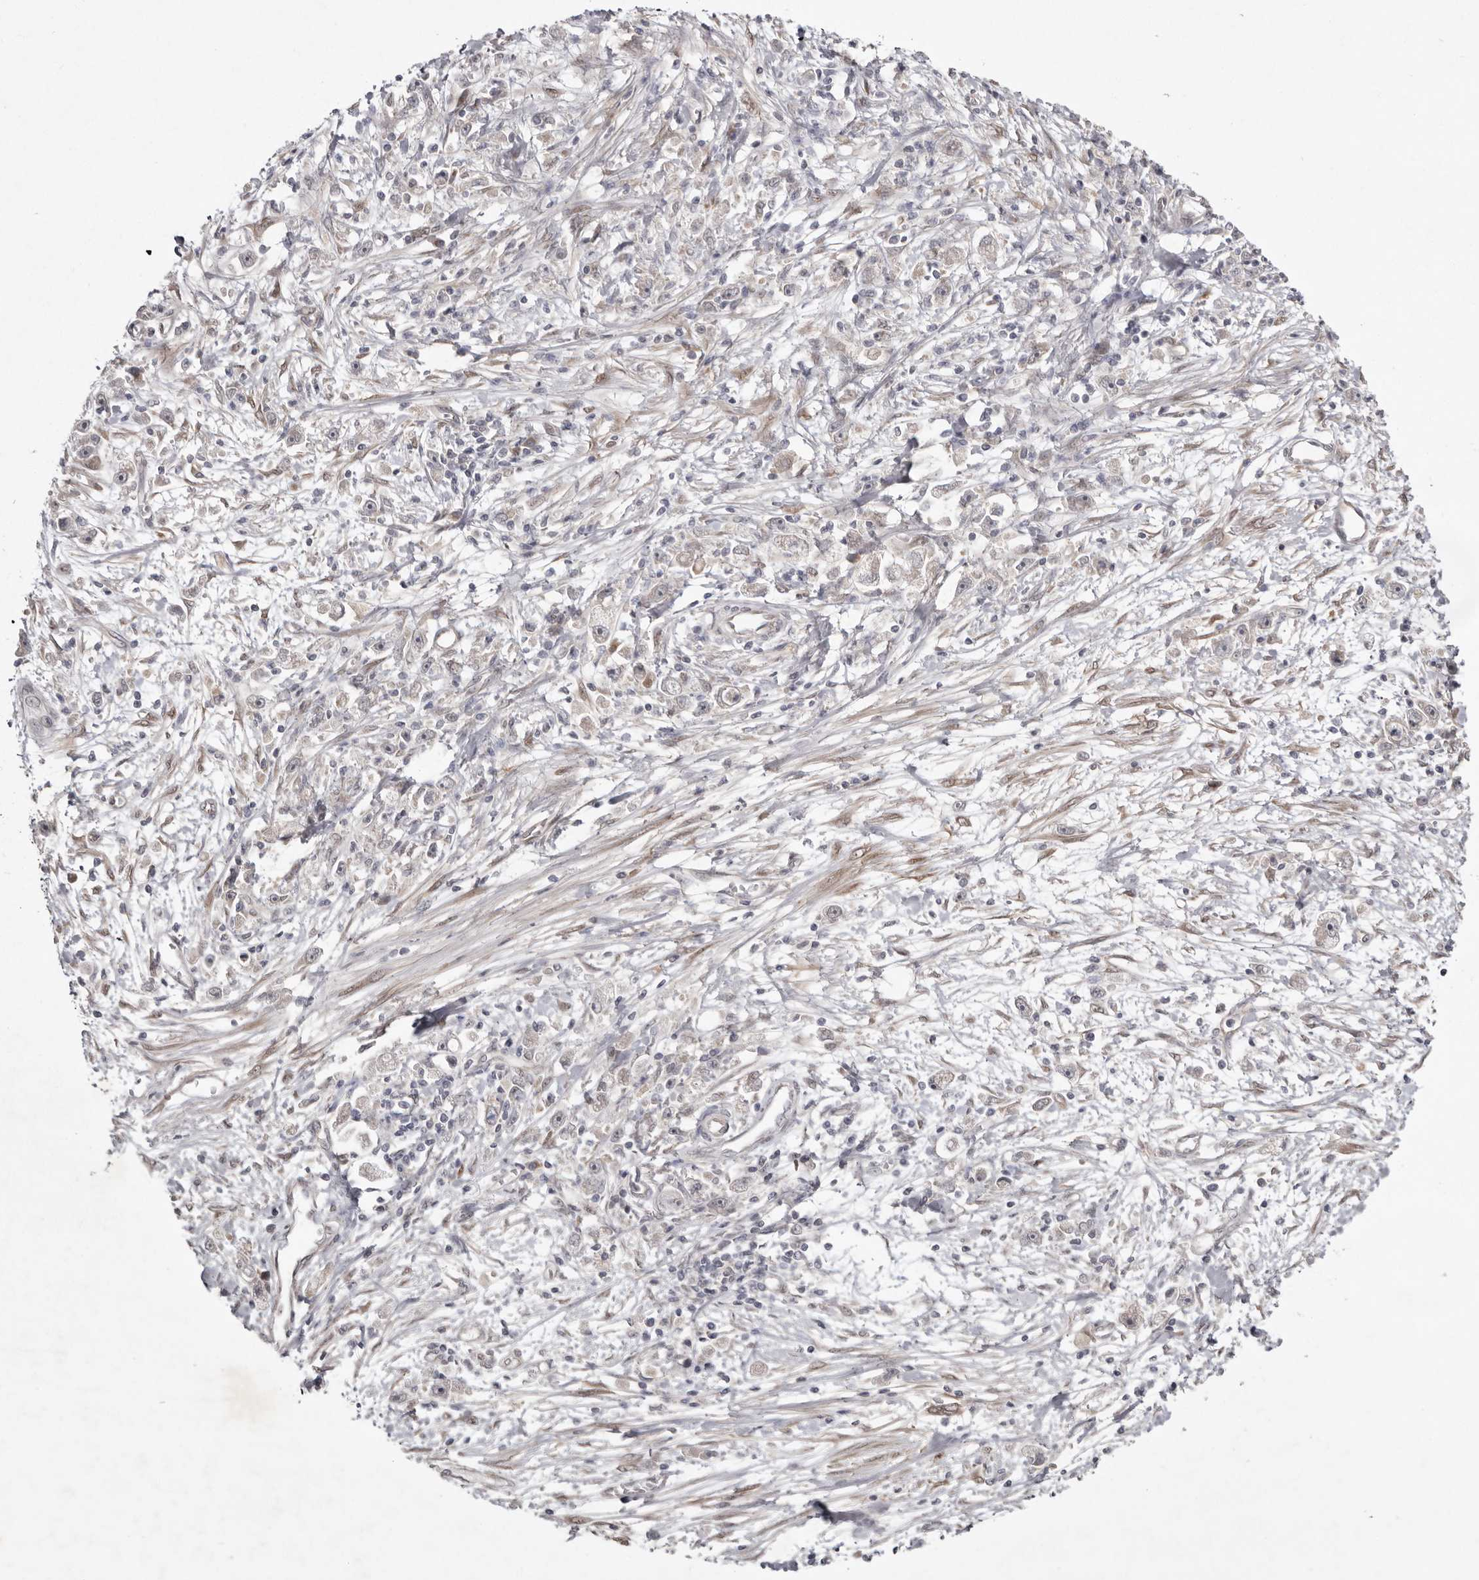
{"staining": {"intensity": "negative", "quantity": "none", "location": "none"}, "tissue": "stomach cancer", "cell_type": "Tumor cells", "image_type": "cancer", "snomed": [{"axis": "morphology", "description": "Adenocarcinoma, NOS"}, {"axis": "topography", "description": "Stomach"}], "caption": "This is an IHC histopathology image of stomach cancer (adenocarcinoma). There is no staining in tumor cells.", "gene": "NSUN4", "patient": {"sex": "female", "age": 59}}